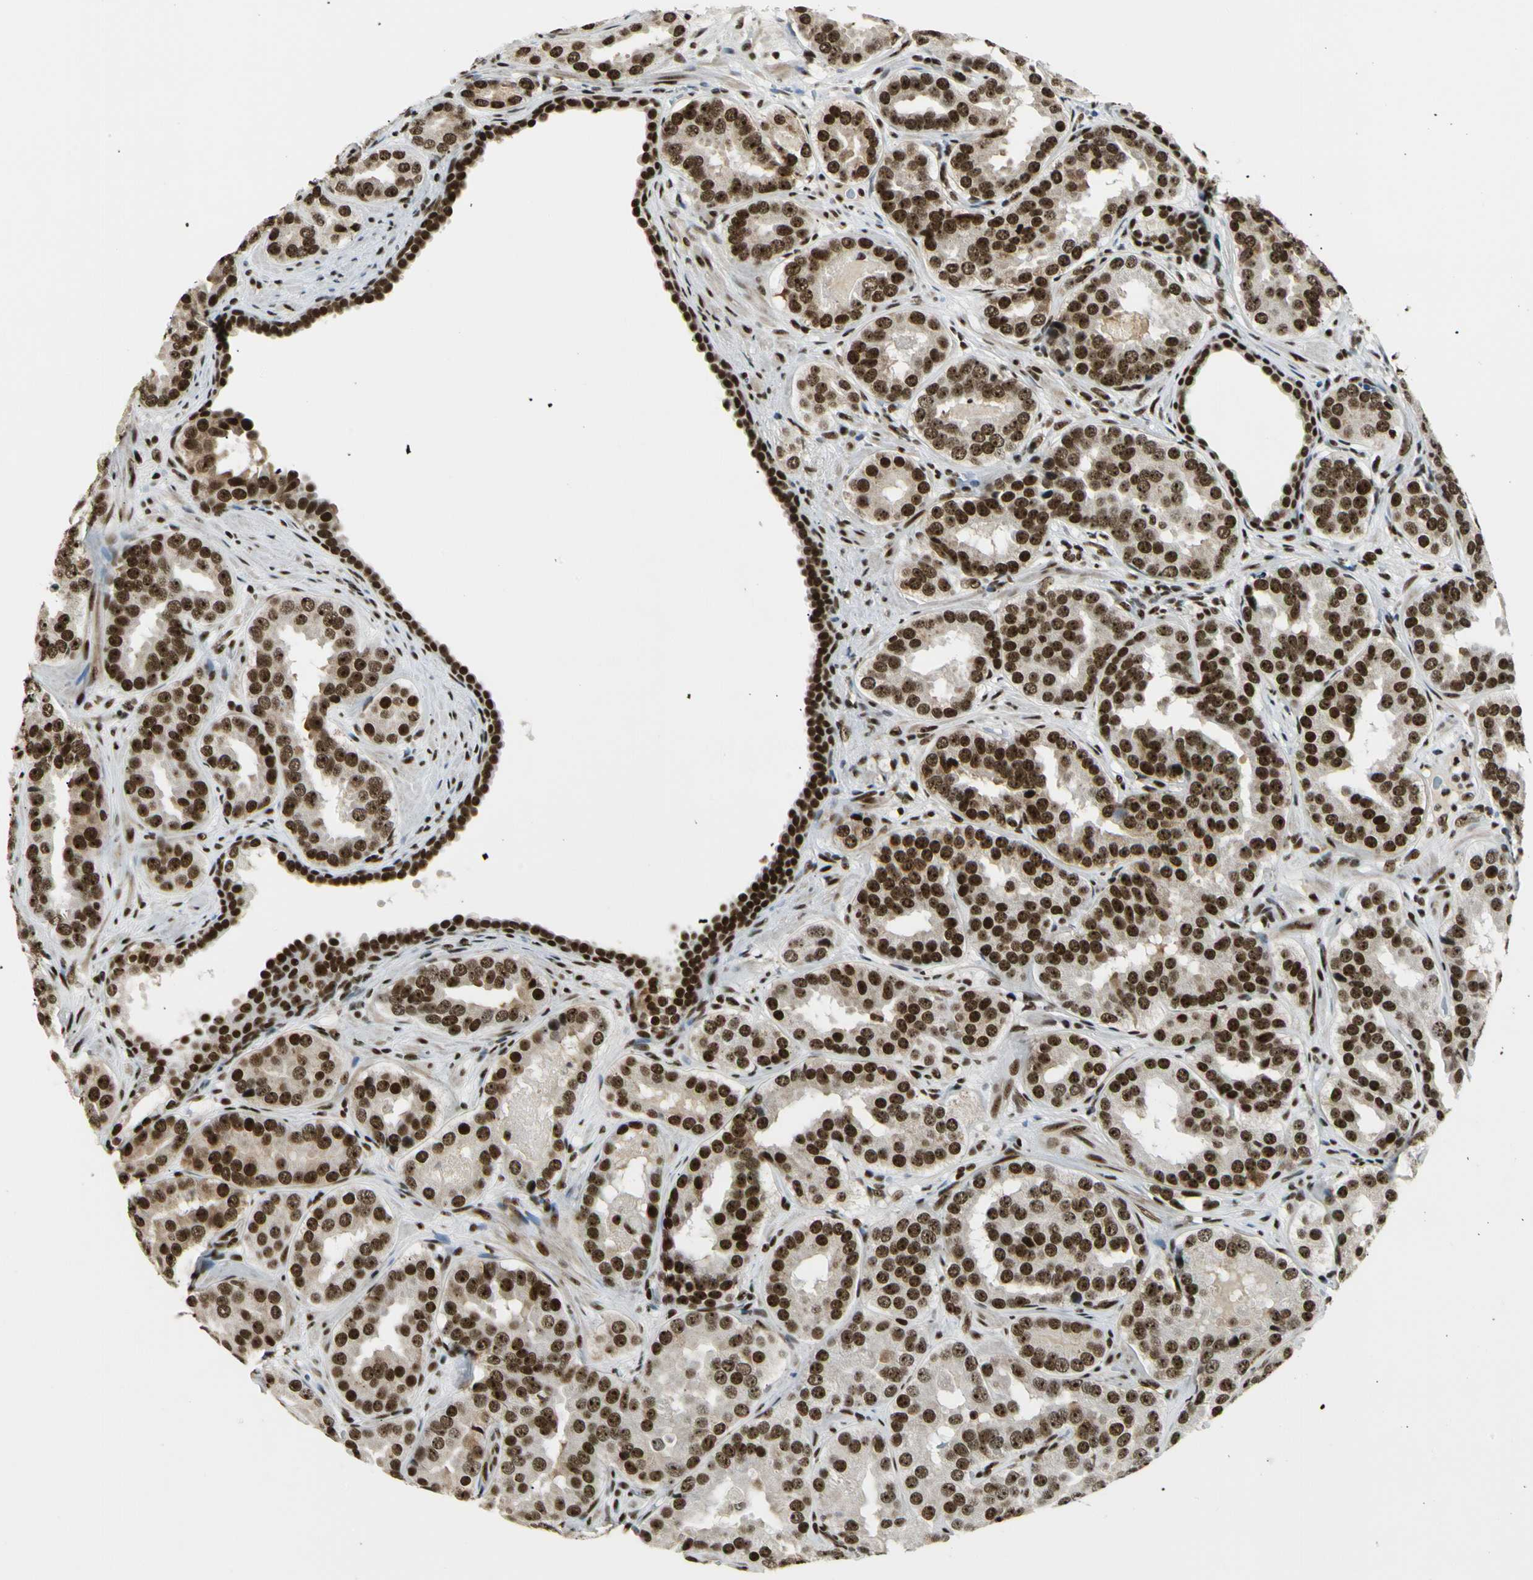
{"staining": {"intensity": "strong", "quantity": ">75%", "location": "nuclear"}, "tissue": "prostate cancer", "cell_type": "Tumor cells", "image_type": "cancer", "snomed": [{"axis": "morphology", "description": "Adenocarcinoma, Low grade"}, {"axis": "topography", "description": "Prostate"}], "caption": "Adenocarcinoma (low-grade) (prostate) was stained to show a protein in brown. There is high levels of strong nuclear positivity in approximately >75% of tumor cells. (brown staining indicates protein expression, while blue staining denotes nuclei).", "gene": "UBTF", "patient": {"sex": "male", "age": 59}}